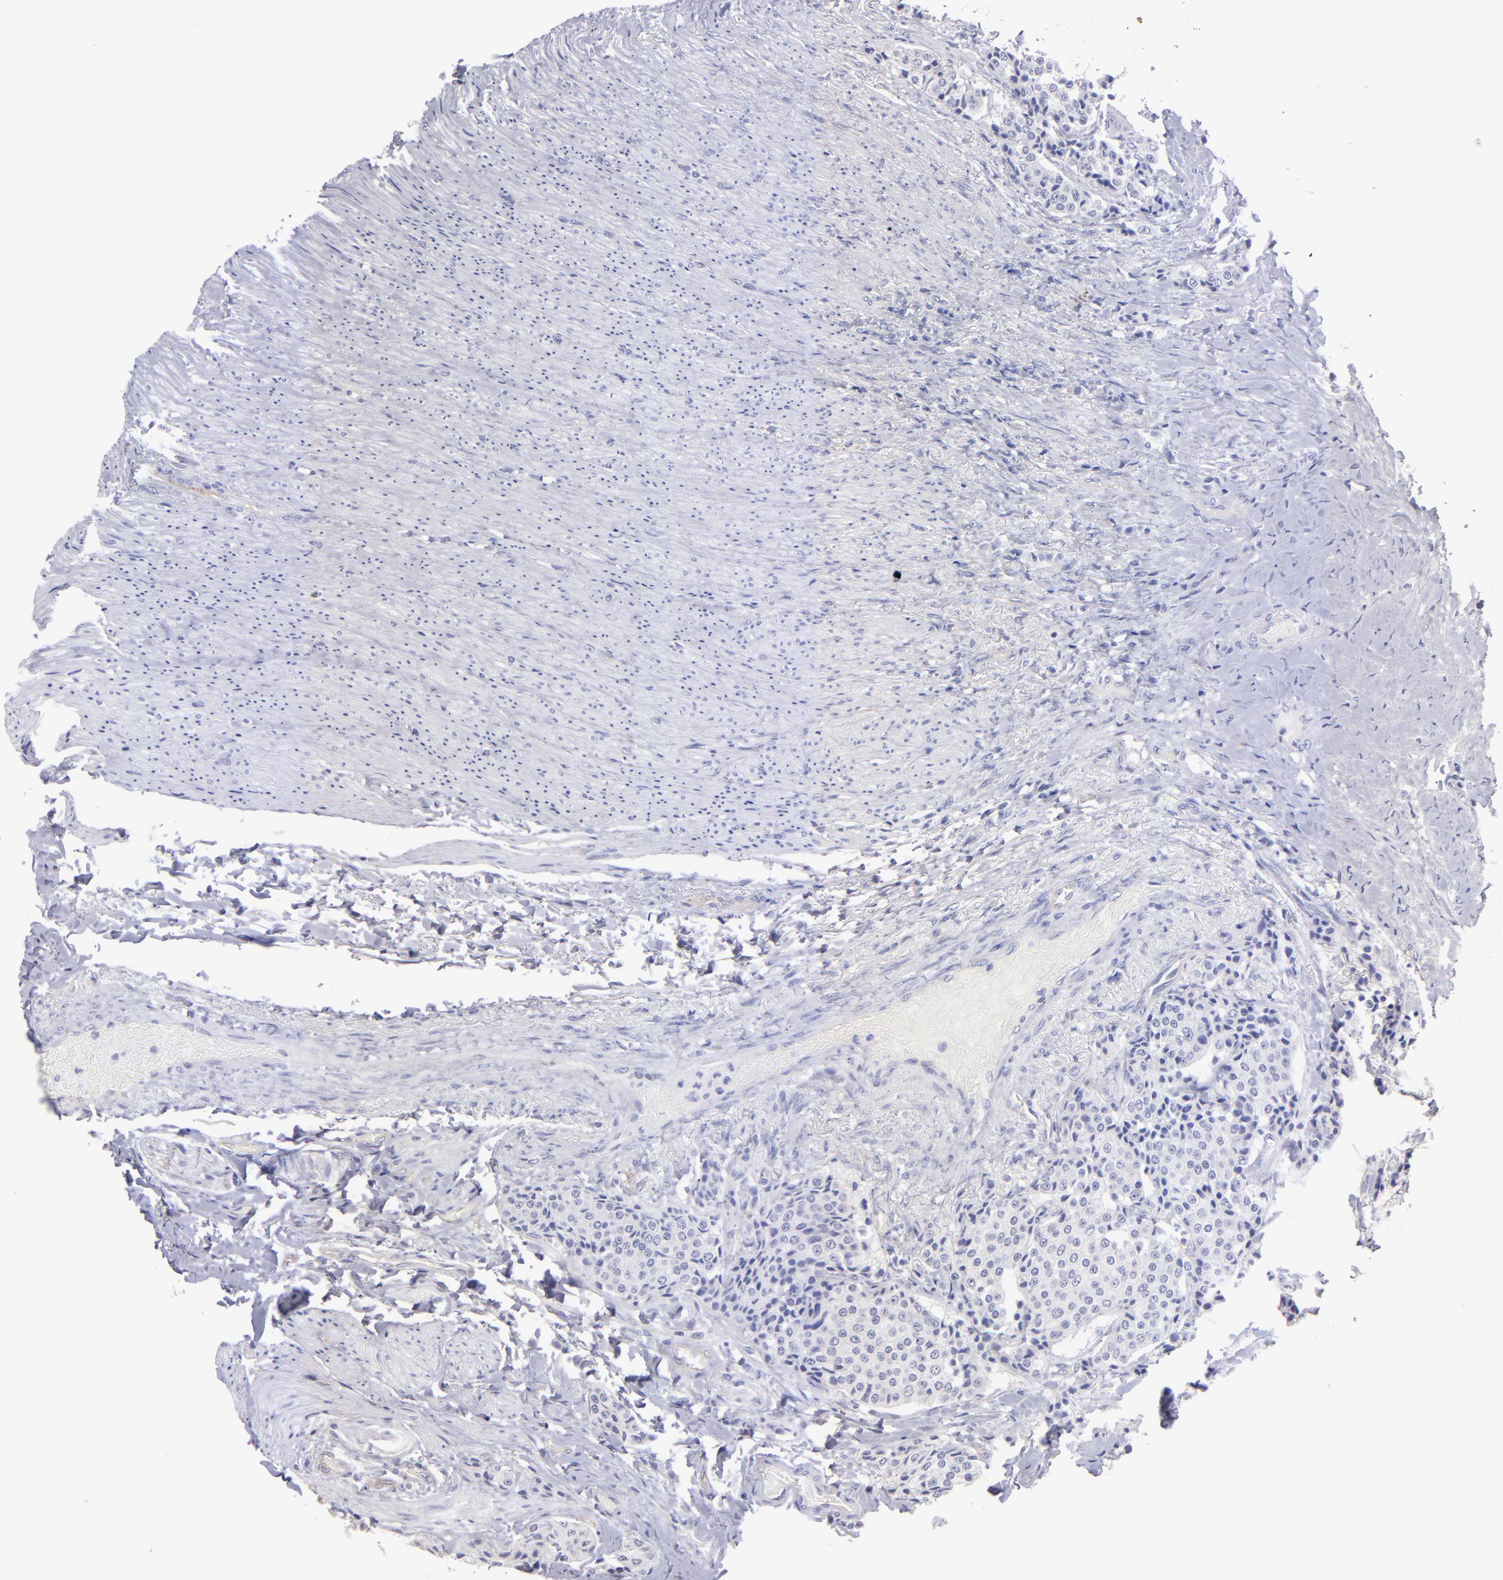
{"staining": {"intensity": "negative", "quantity": "none", "location": "none"}, "tissue": "carcinoid", "cell_type": "Tumor cells", "image_type": "cancer", "snomed": [{"axis": "morphology", "description": "Carcinoid, malignant, NOS"}, {"axis": "topography", "description": "Colon"}], "caption": "This micrograph is of carcinoid stained with immunohistochemistry to label a protein in brown with the nuclei are counter-stained blue. There is no expression in tumor cells.", "gene": "TG", "patient": {"sex": "female", "age": 61}}